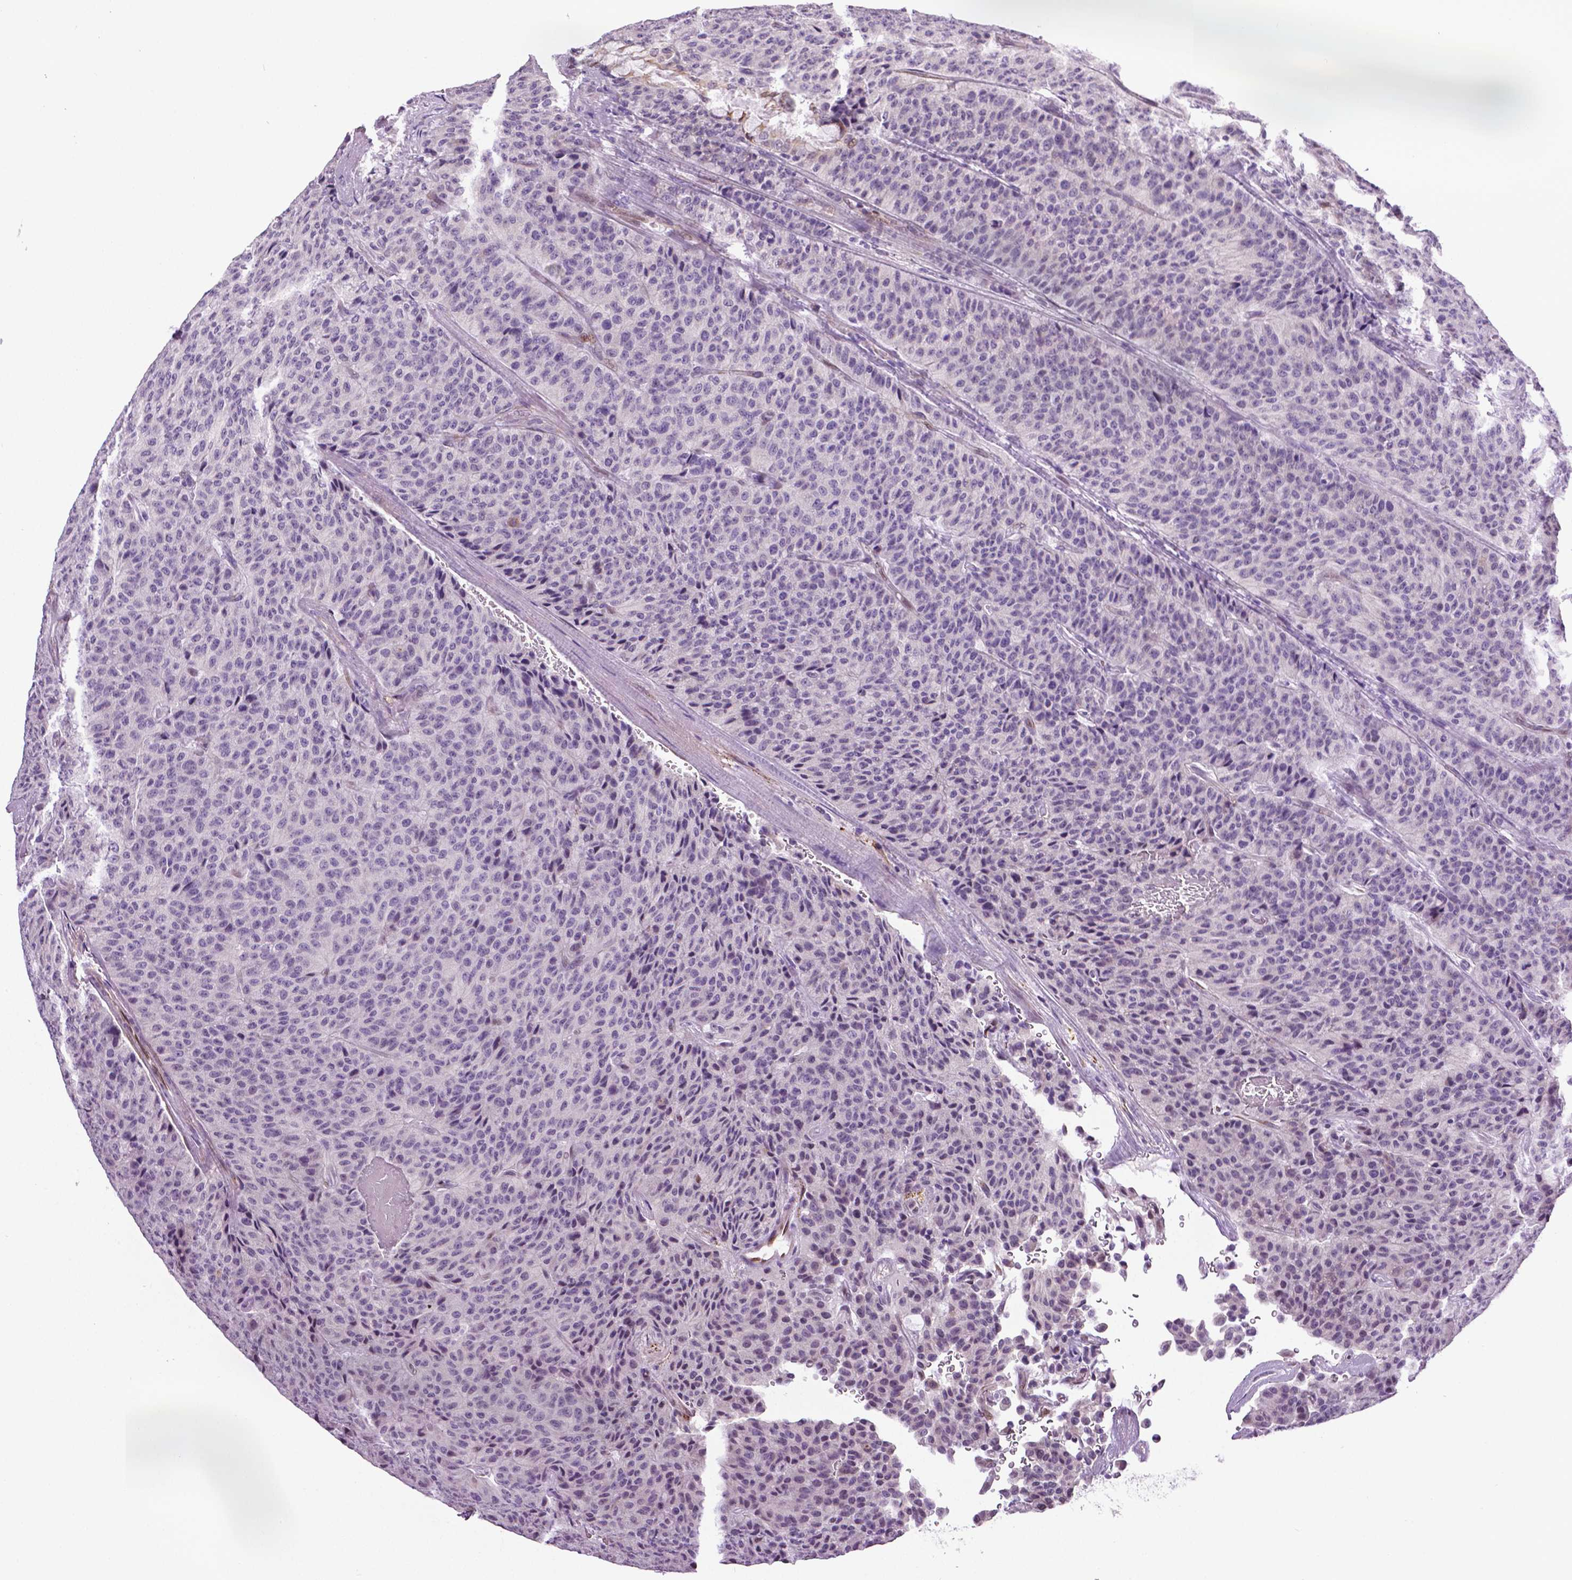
{"staining": {"intensity": "negative", "quantity": "none", "location": "none"}, "tissue": "carcinoid", "cell_type": "Tumor cells", "image_type": "cancer", "snomed": [{"axis": "morphology", "description": "Carcinoid, malignant, NOS"}, {"axis": "topography", "description": "Lung"}], "caption": "An image of human carcinoid is negative for staining in tumor cells.", "gene": "PTGER3", "patient": {"sex": "male", "age": 71}}